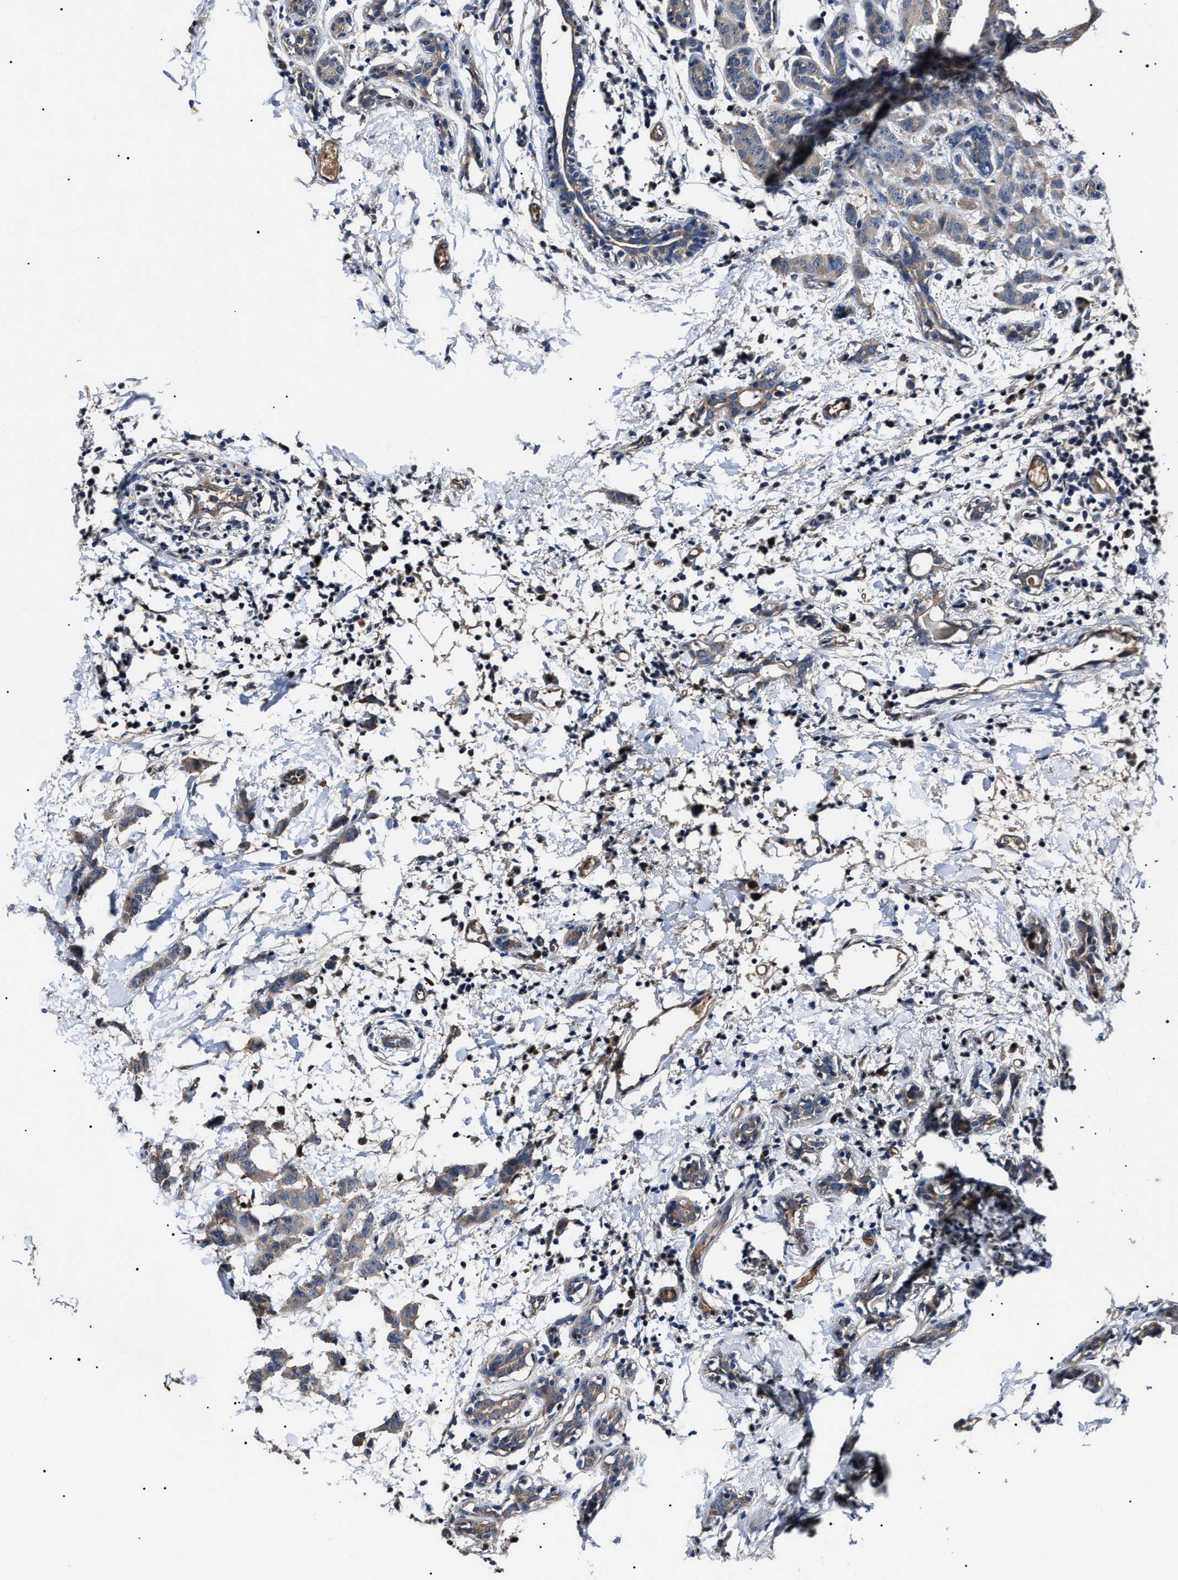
{"staining": {"intensity": "negative", "quantity": "none", "location": "none"}, "tissue": "breast cancer", "cell_type": "Tumor cells", "image_type": "cancer", "snomed": [{"axis": "morphology", "description": "Normal tissue, NOS"}, {"axis": "morphology", "description": "Duct carcinoma"}, {"axis": "topography", "description": "Breast"}], "caption": "This is an IHC photomicrograph of infiltrating ductal carcinoma (breast). There is no positivity in tumor cells.", "gene": "IFT81", "patient": {"sex": "female", "age": 40}}